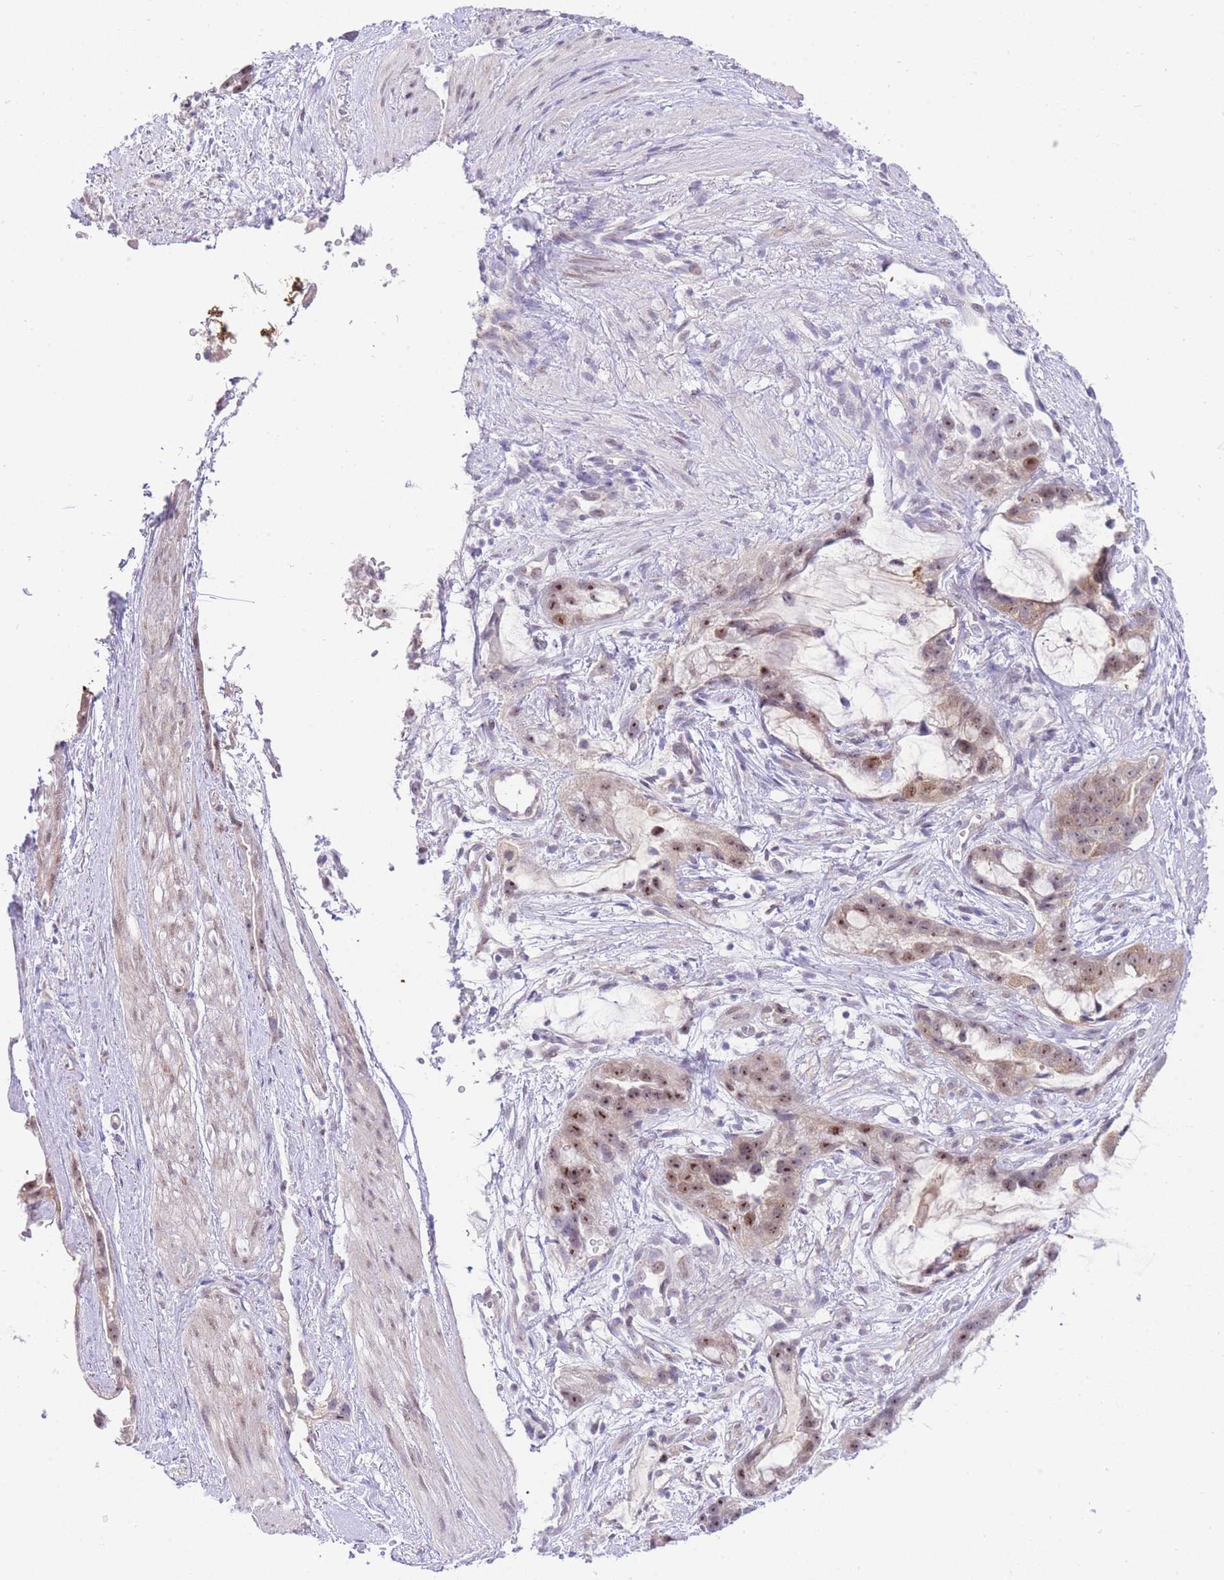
{"staining": {"intensity": "moderate", "quantity": ">75%", "location": "nuclear"}, "tissue": "stomach cancer", "cell_type": "Tumor cells", "image_type": "cancer", "snomed": [{"axis": "morphology", "description": "Adenocarcinoma, NOS"}, {"axis": "topography", "description": "Stomach"}], "caption": "An image of stomach cancer stained for a protein displays moderate nuclear brown staining in tumor cells. (DAB (3,3'-diaminobenzidine) = brown stain, brightfield microscopy at high magnification).", "gene": "STK39", "patient": {"sex": "male", "age": 55}}